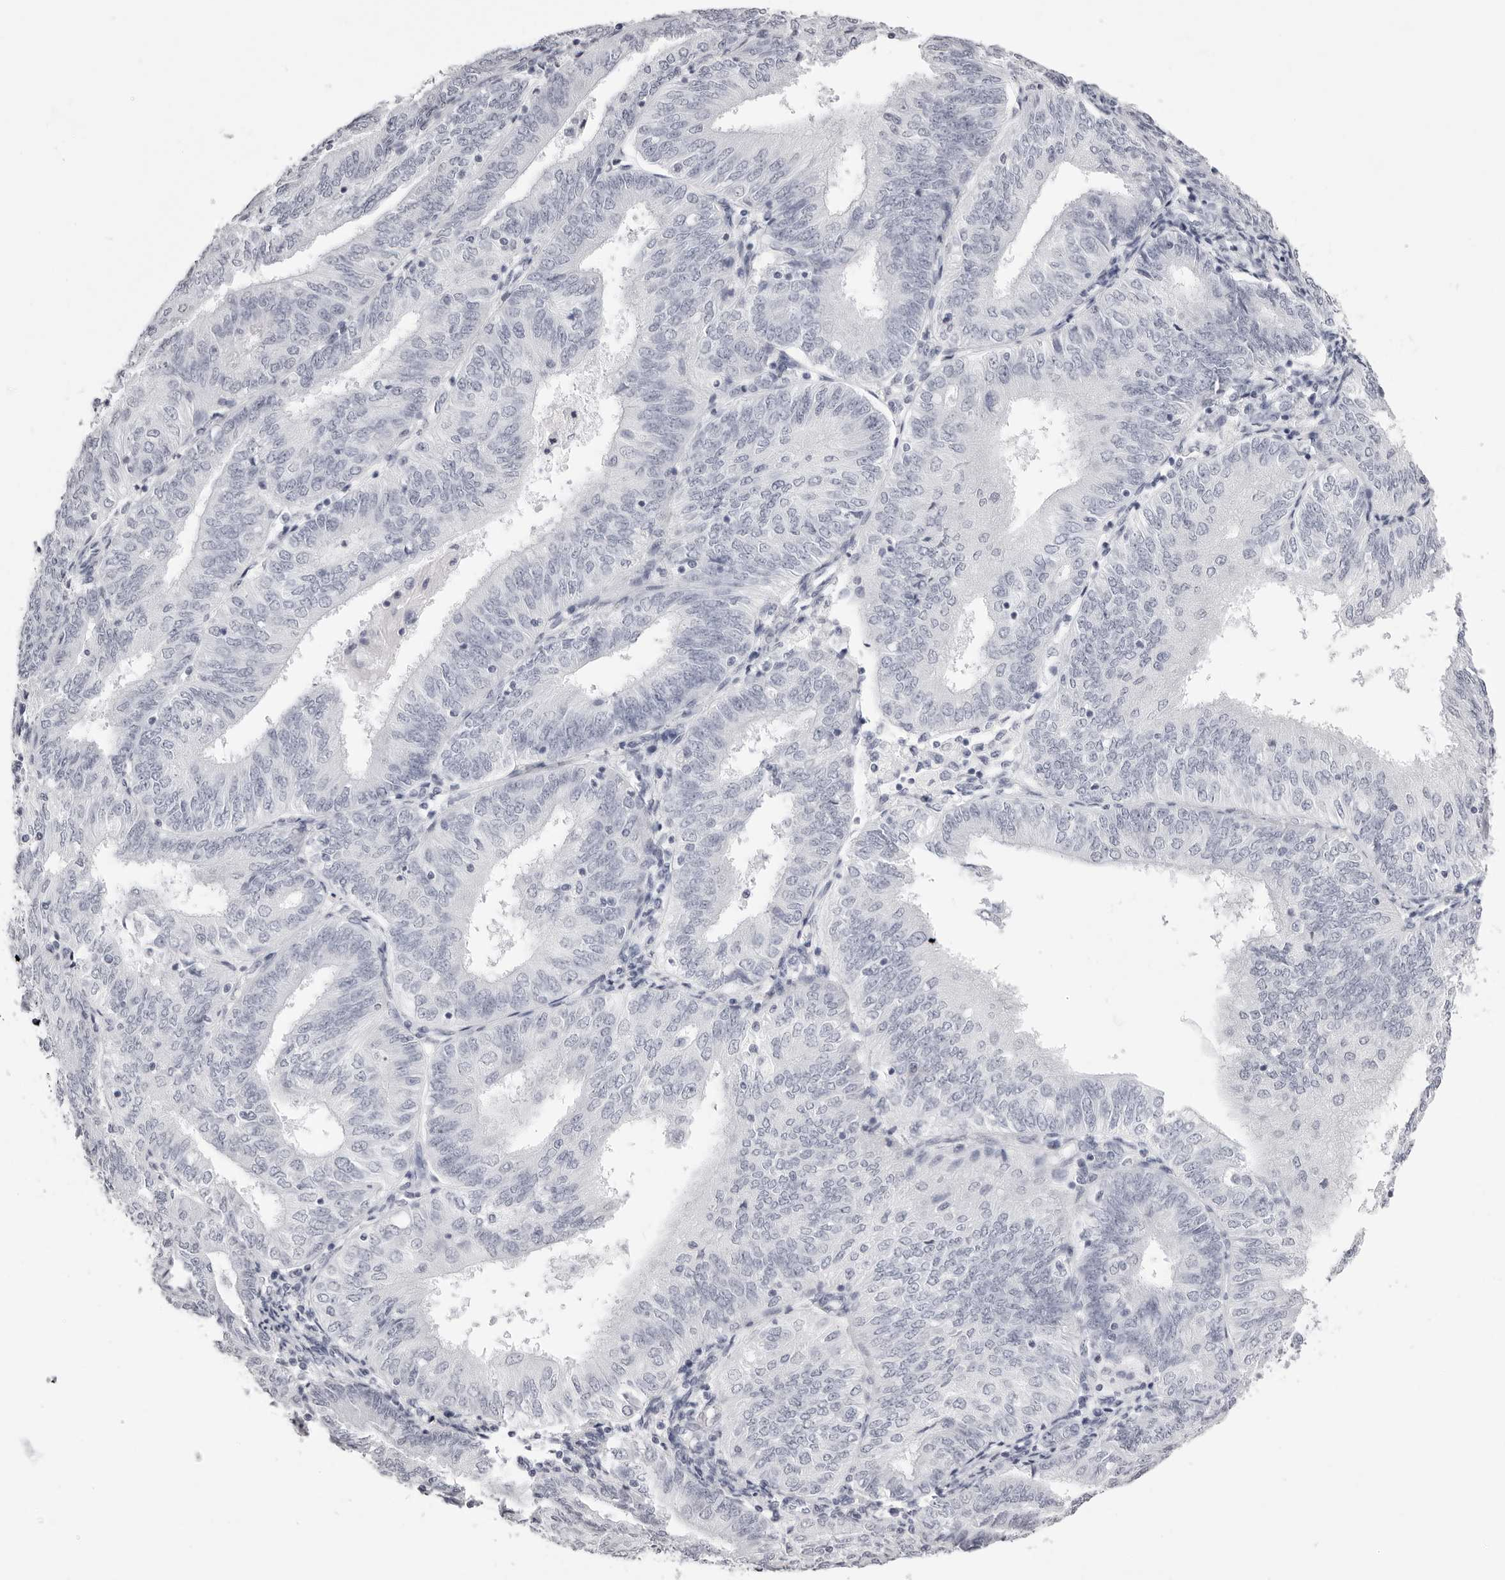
{"staining": {"intensity": "negative", "quantity": "none", "location": "none"}, "tissue": "endometrial cancer", "cell_type": "Tumor cells", "image_type": "cancer", "snomed": [{"axis": "morphology", "description": "Adenocarcinoma, NOS"}, {"axis": "topography", "description": "Endometrium"}], "caption": "Immunohistochemical staining of human endometrial adenocarcinoma shows no significant positivity in tumor cells.", "gene": "RHO", "patient": {"sex": "female", "age": 58}}